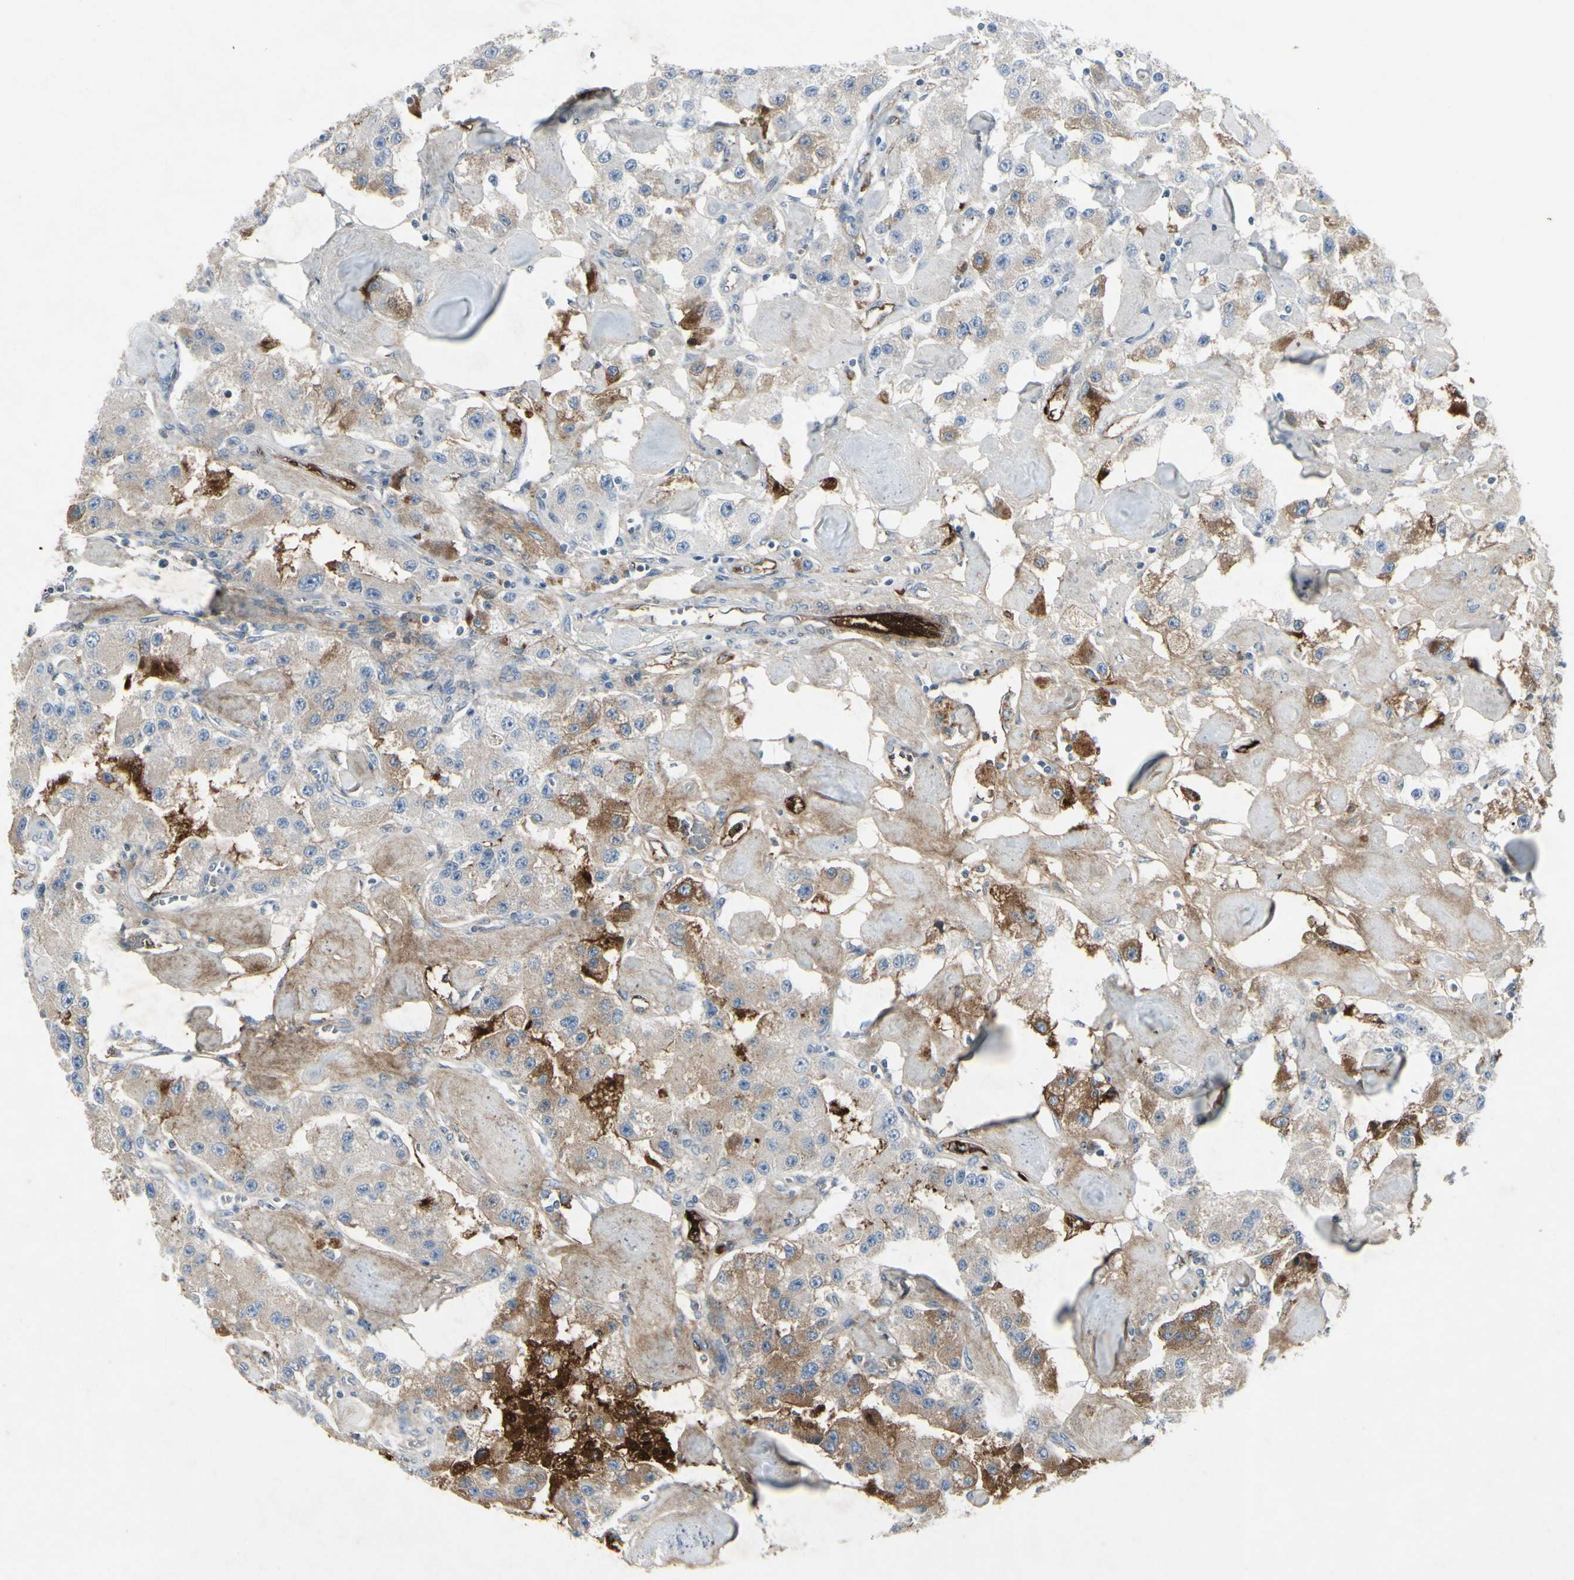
{"staining": {"intensity": "moderate", "quantity": "25%-75%", "location": "cytoplasmic/membranous"}, "tissue": "carcinoid", "cell_type": "Tumor cells", "image_type": "cancer", "snomed": [{"axis": "morphology", "description": "Carcinoid, malignant, NOS"}, {"axis": "topography", "description": "Pancreas"}], "caption": "This histopathology image displays carcinoid stained with immunohistochemistry (IHC) to label a protein in brown. The cytoplasmic/membranous of tumor cells show moderate positivity for the protein. Nuclei are counter-stained blue.", "gene": "IGHM", "patient": {"sex": "male", "age": 41}}